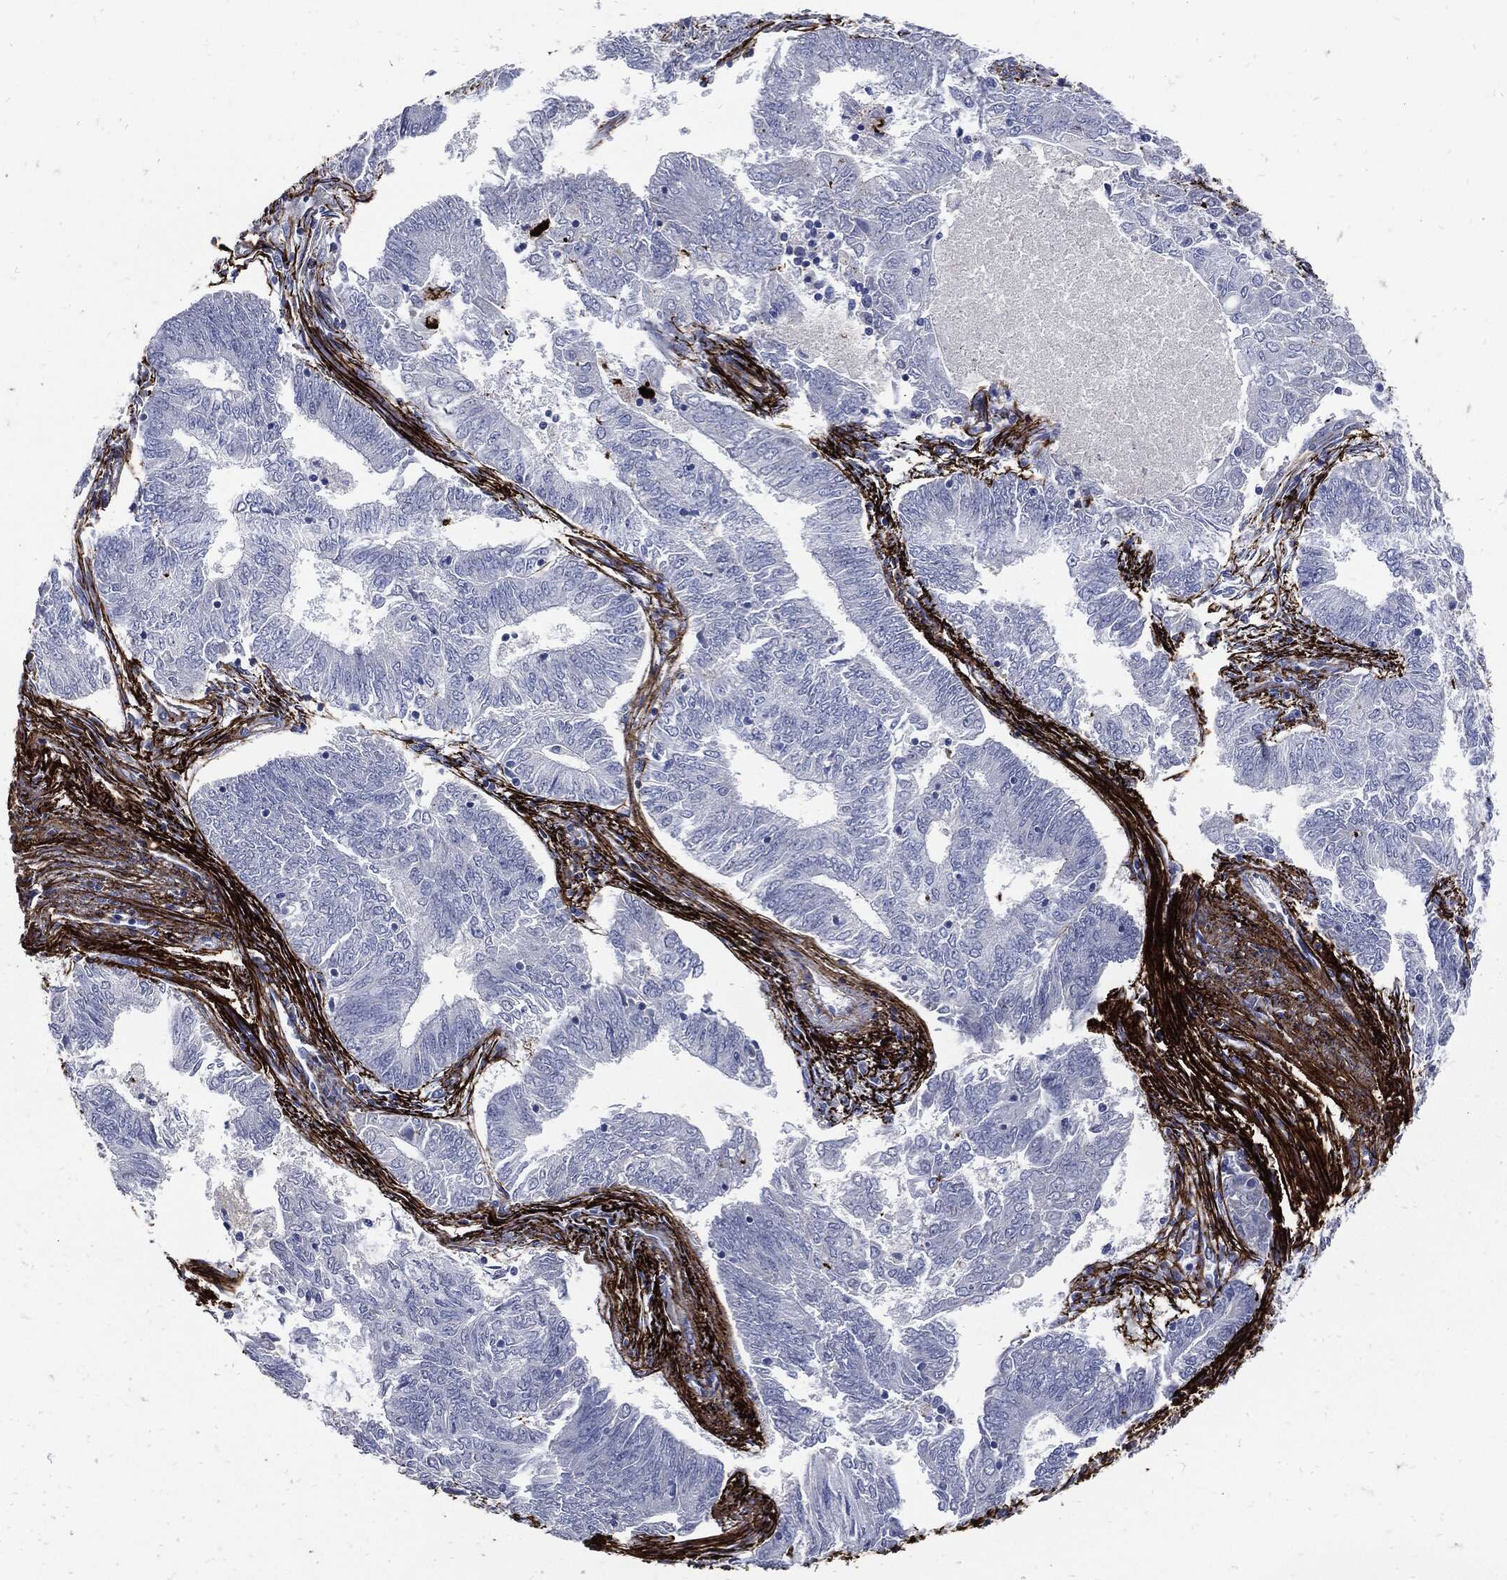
{"staining": {"intensity": "negative", "quantity": "none", "location": "none"}, "tissue": "endometrial cancer", "cell_type": "Tumor cells", "image_type": "cancer", "snomed": [{"axis": "morphology", "description": "Adenocarcinoma, NOS"}, {"axis": "topography", "description": "Endometrium"}], "caption": "An image of human adenocarcinoma (endometrial) is negative for staining in tumor cells. (Brightfield microscopy of DAB immunohistochemistry (IHC) at high magnification).", "gene": "FBN1", "patient": {"sex": "female", "age": 62}}